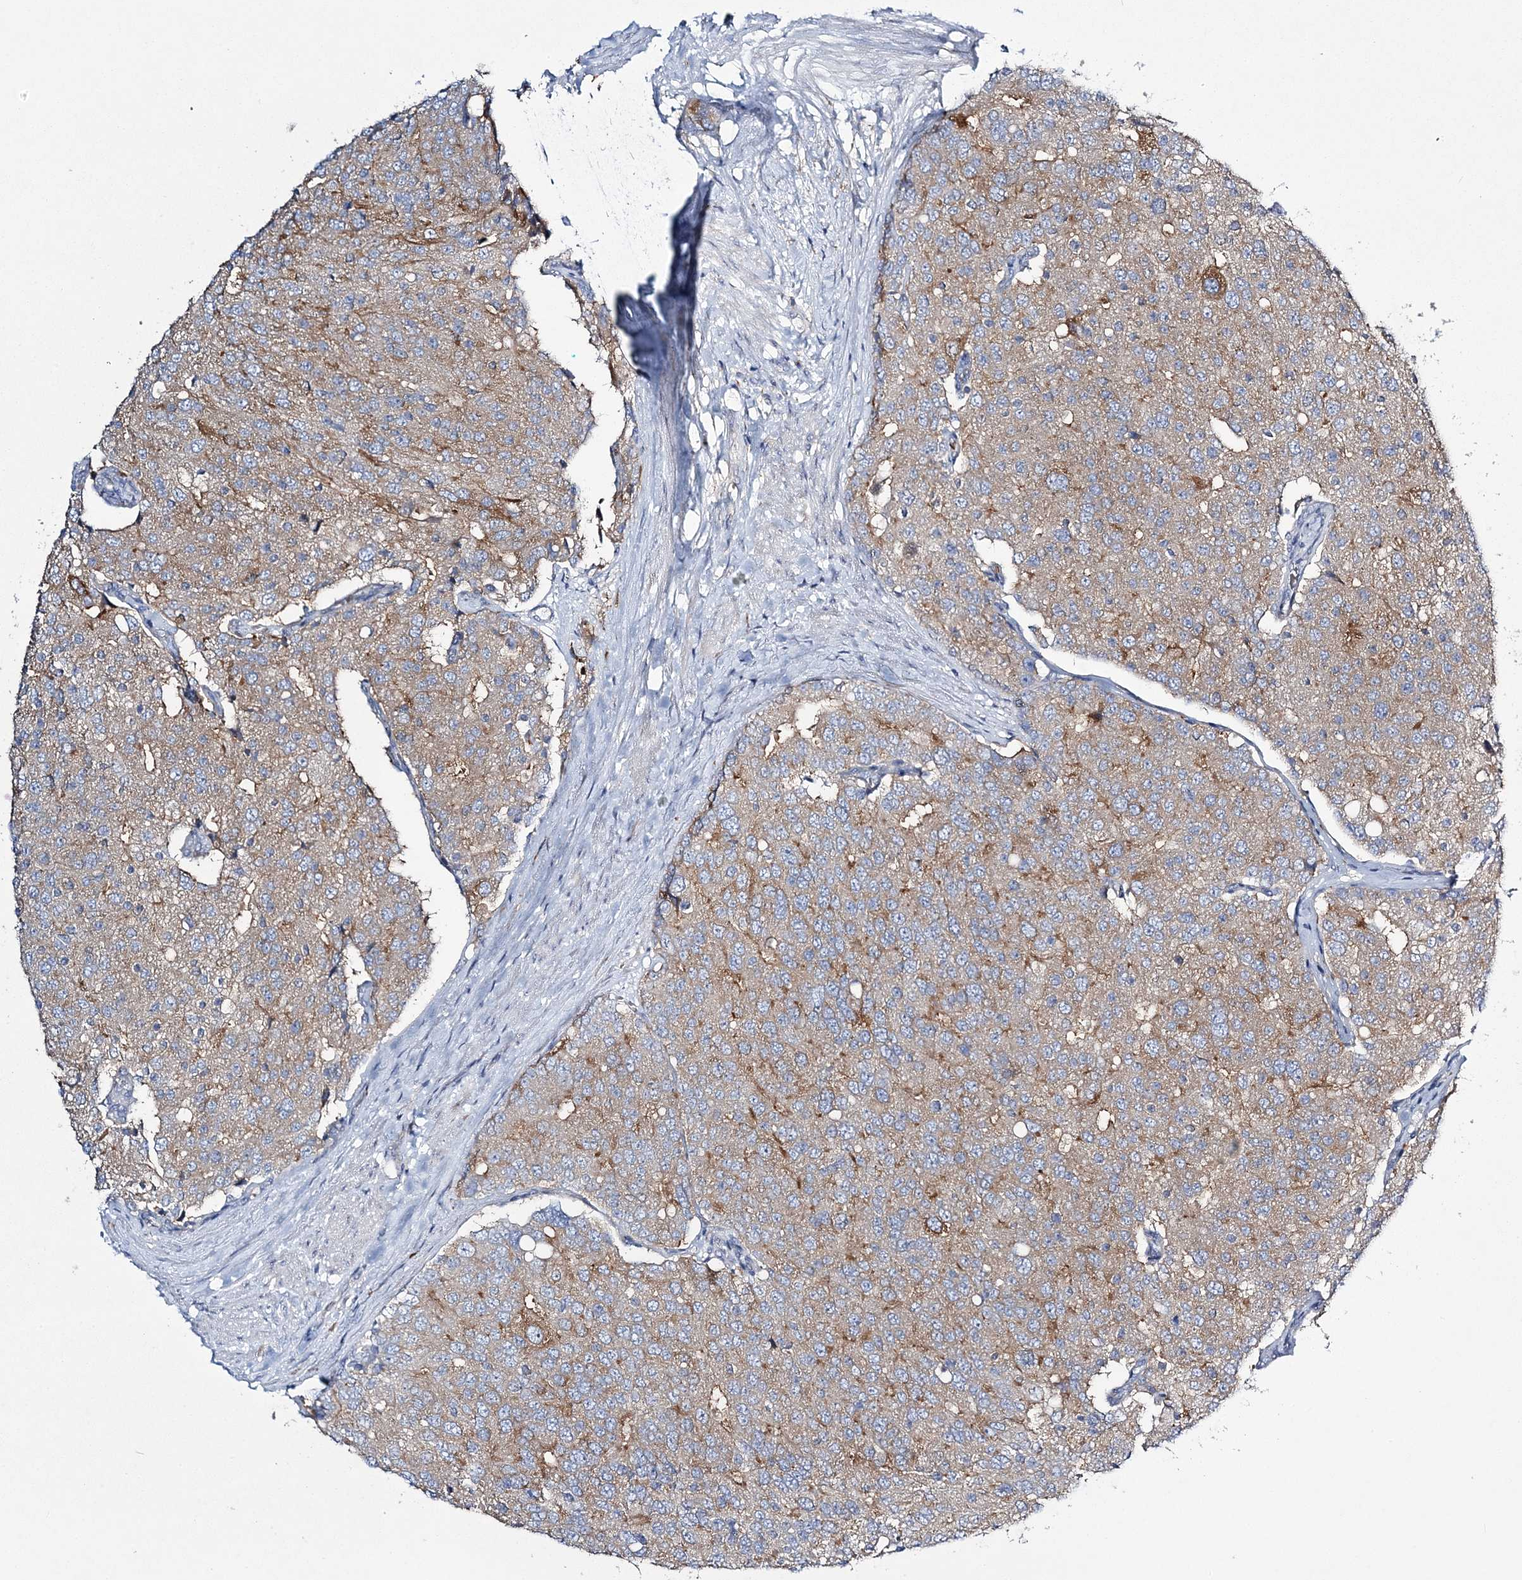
{"staining": {"intensity": "weak", "quantity": "25%-75%", "location": "cytoplasmic/membranous"}, "tissue": "prostate cancer", "cell_type": "Tumor cells", "image_type": "cancer", "snomed": [{"axis": "morphology", "description": "Adenocarcinoma, High grade"}, {"axis": "topography", "description": "Prostate"}], "caption": "Human prostate cancer stained with a brown dye shows weak cytoplasmic/membranous positive staining in about 25%-75% of tumor cells.", "gene": "ATP11B", "patient": {"sex": "male", "age": 50}}